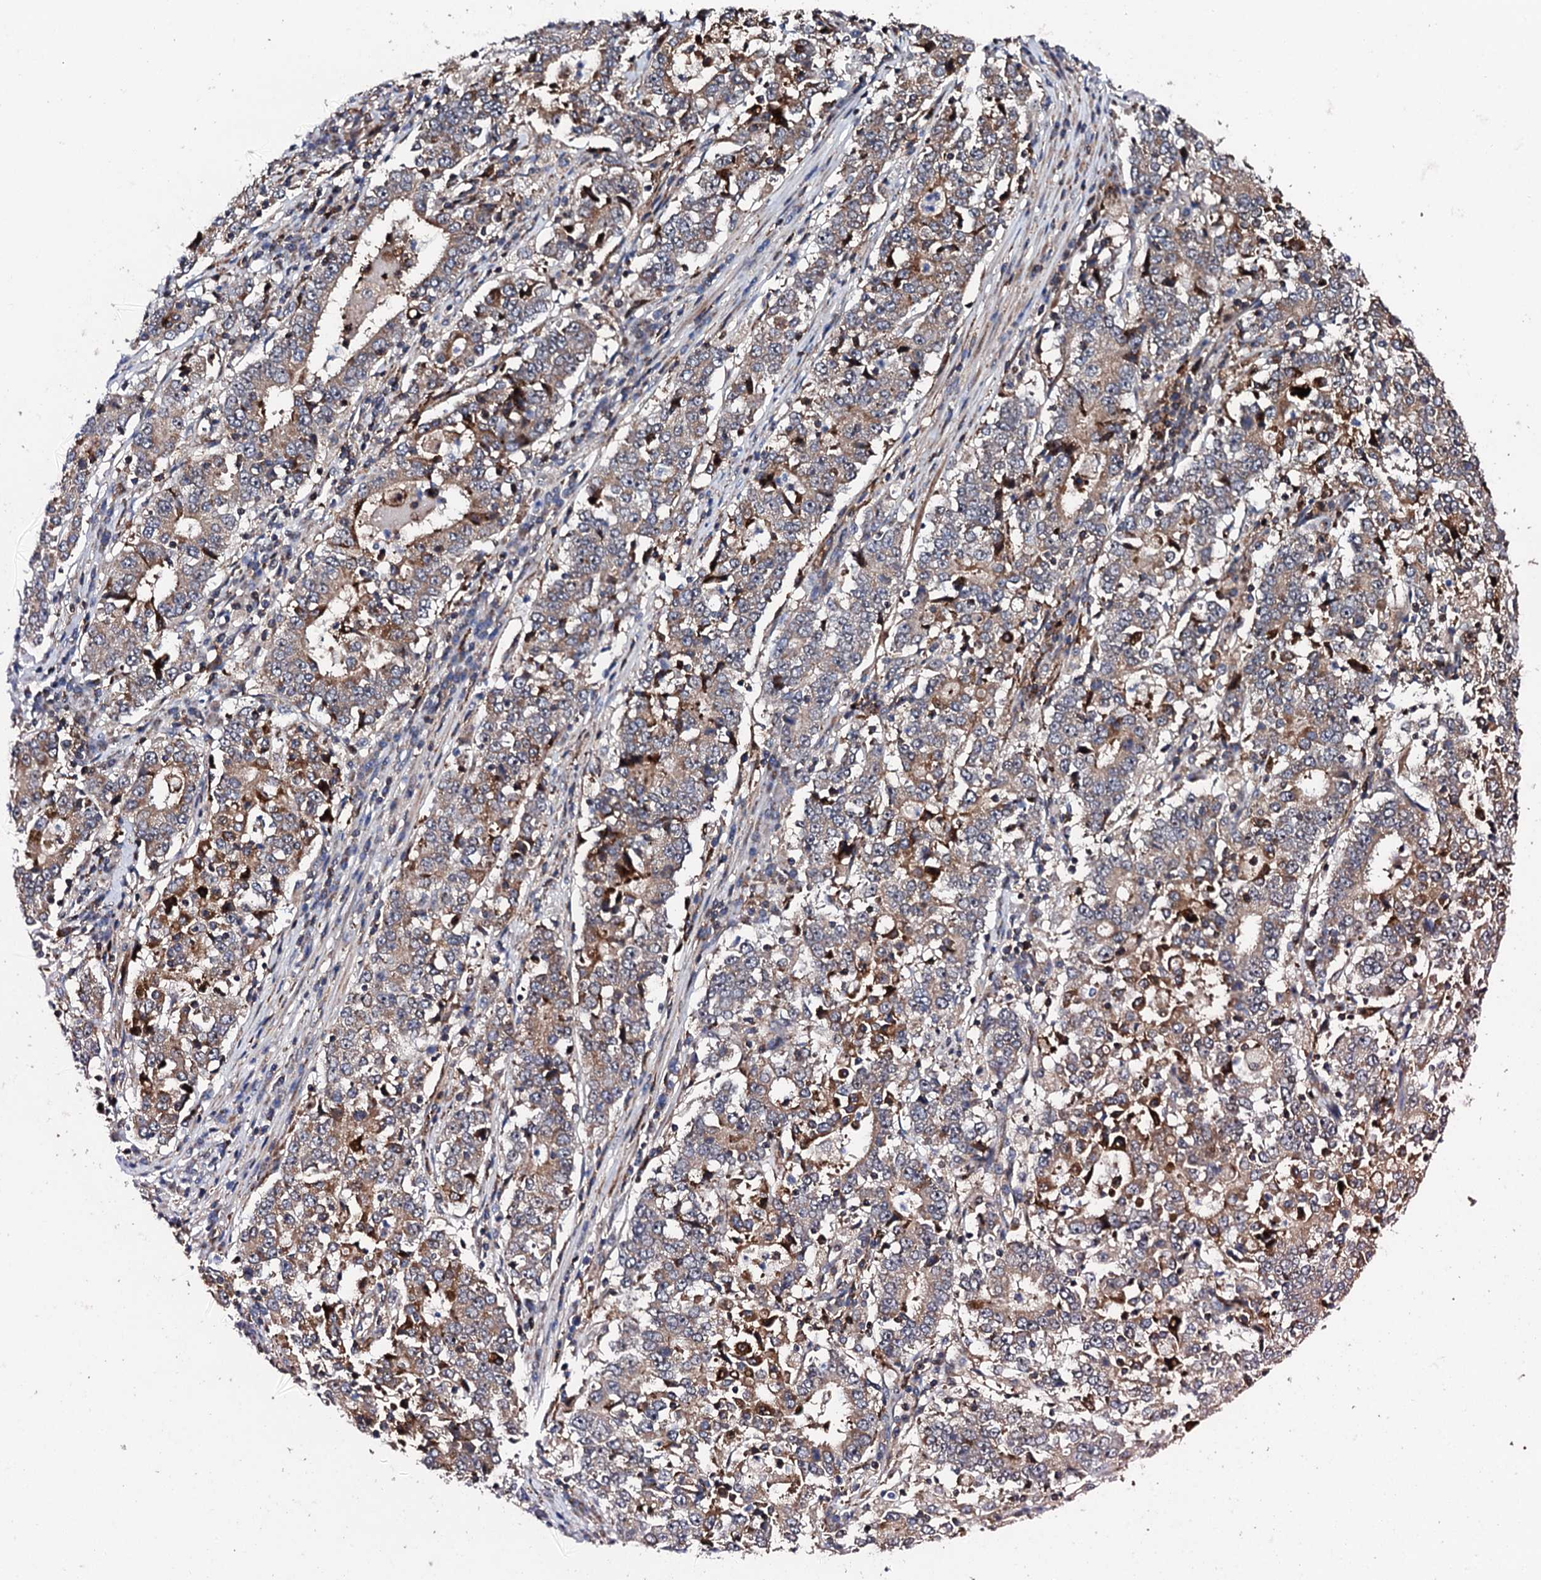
{"staining": {"intensity": "moderate", "quantity": ">75%", "location": "cytoplasmic/membranous"}, "tissue": "stomach cancer", "cell_type": "Tumor cells", "image_type": "cancer", "snomed": [{"axis": "morphology", "description": "Adenocarcinoma, NOS"}, {"axis": "topography", "description": "Stomach"}], "caption": "Tumor cells show moderate cytoplasmic/membranous positivity in approximately >75% of cells in stomach cancer (adenocarcinoma).", "gene": "GTPBP4", "patient": {"sex": "male", "age": 59}}